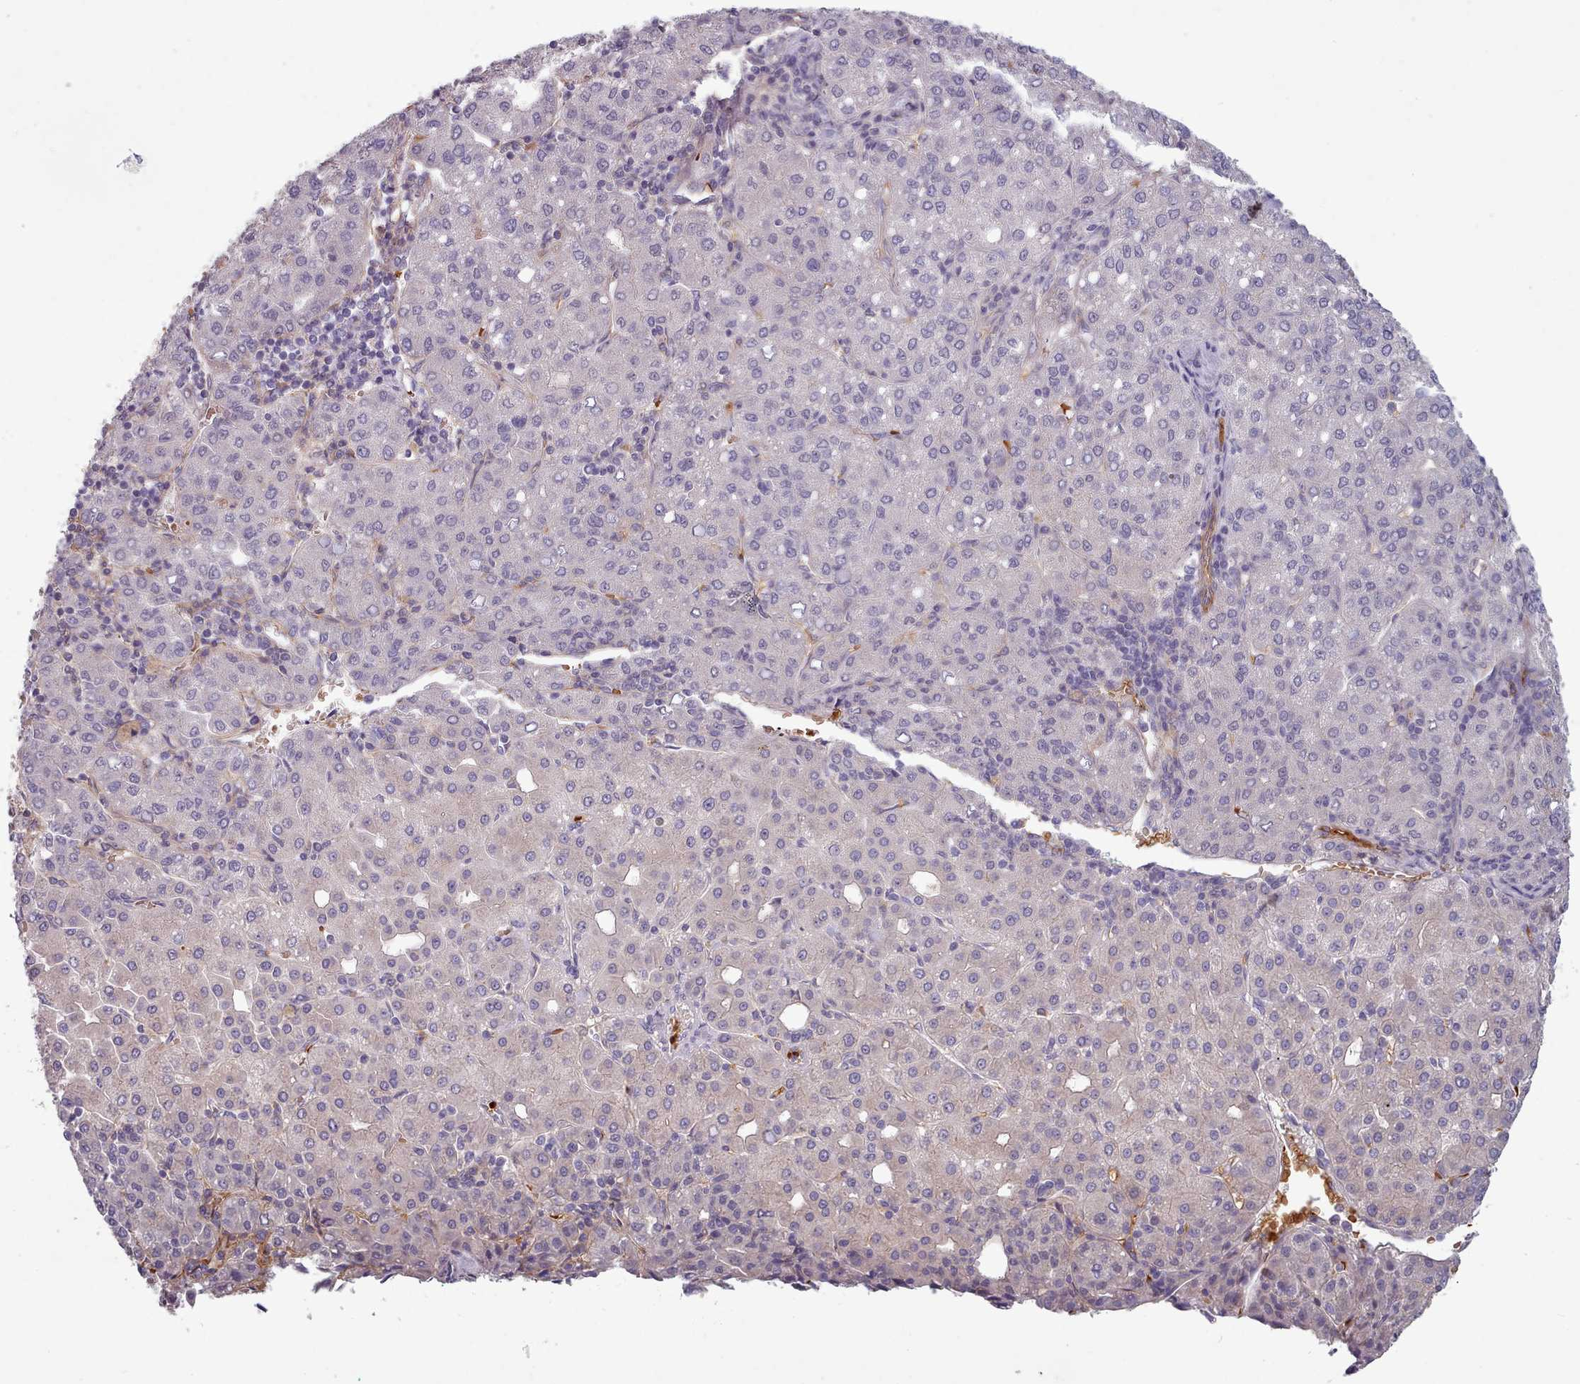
{"staining": {"intensity": "weak", "quantity": "<25%", "location": "cytoplasmic/membranous"}, "tissue": "liver cancer", "cell_type": "Tumor cells", "image_type": "cancer", "snomed": [{"axis": "morphology", "description": "Carcinoma, Hepatocellular, NOS"}, {"axis": "topography", "description": "Liver"}], "caption": "Protein analysis of liver hepatocellular carcinoma displays no significant positivity in tumor cells. (DAB (3,3'-diaminobenzidine) immunohistochemistry, high magnification).", "gene": "CLNS1A", "patient": {"sex": "male", "age": 65}}